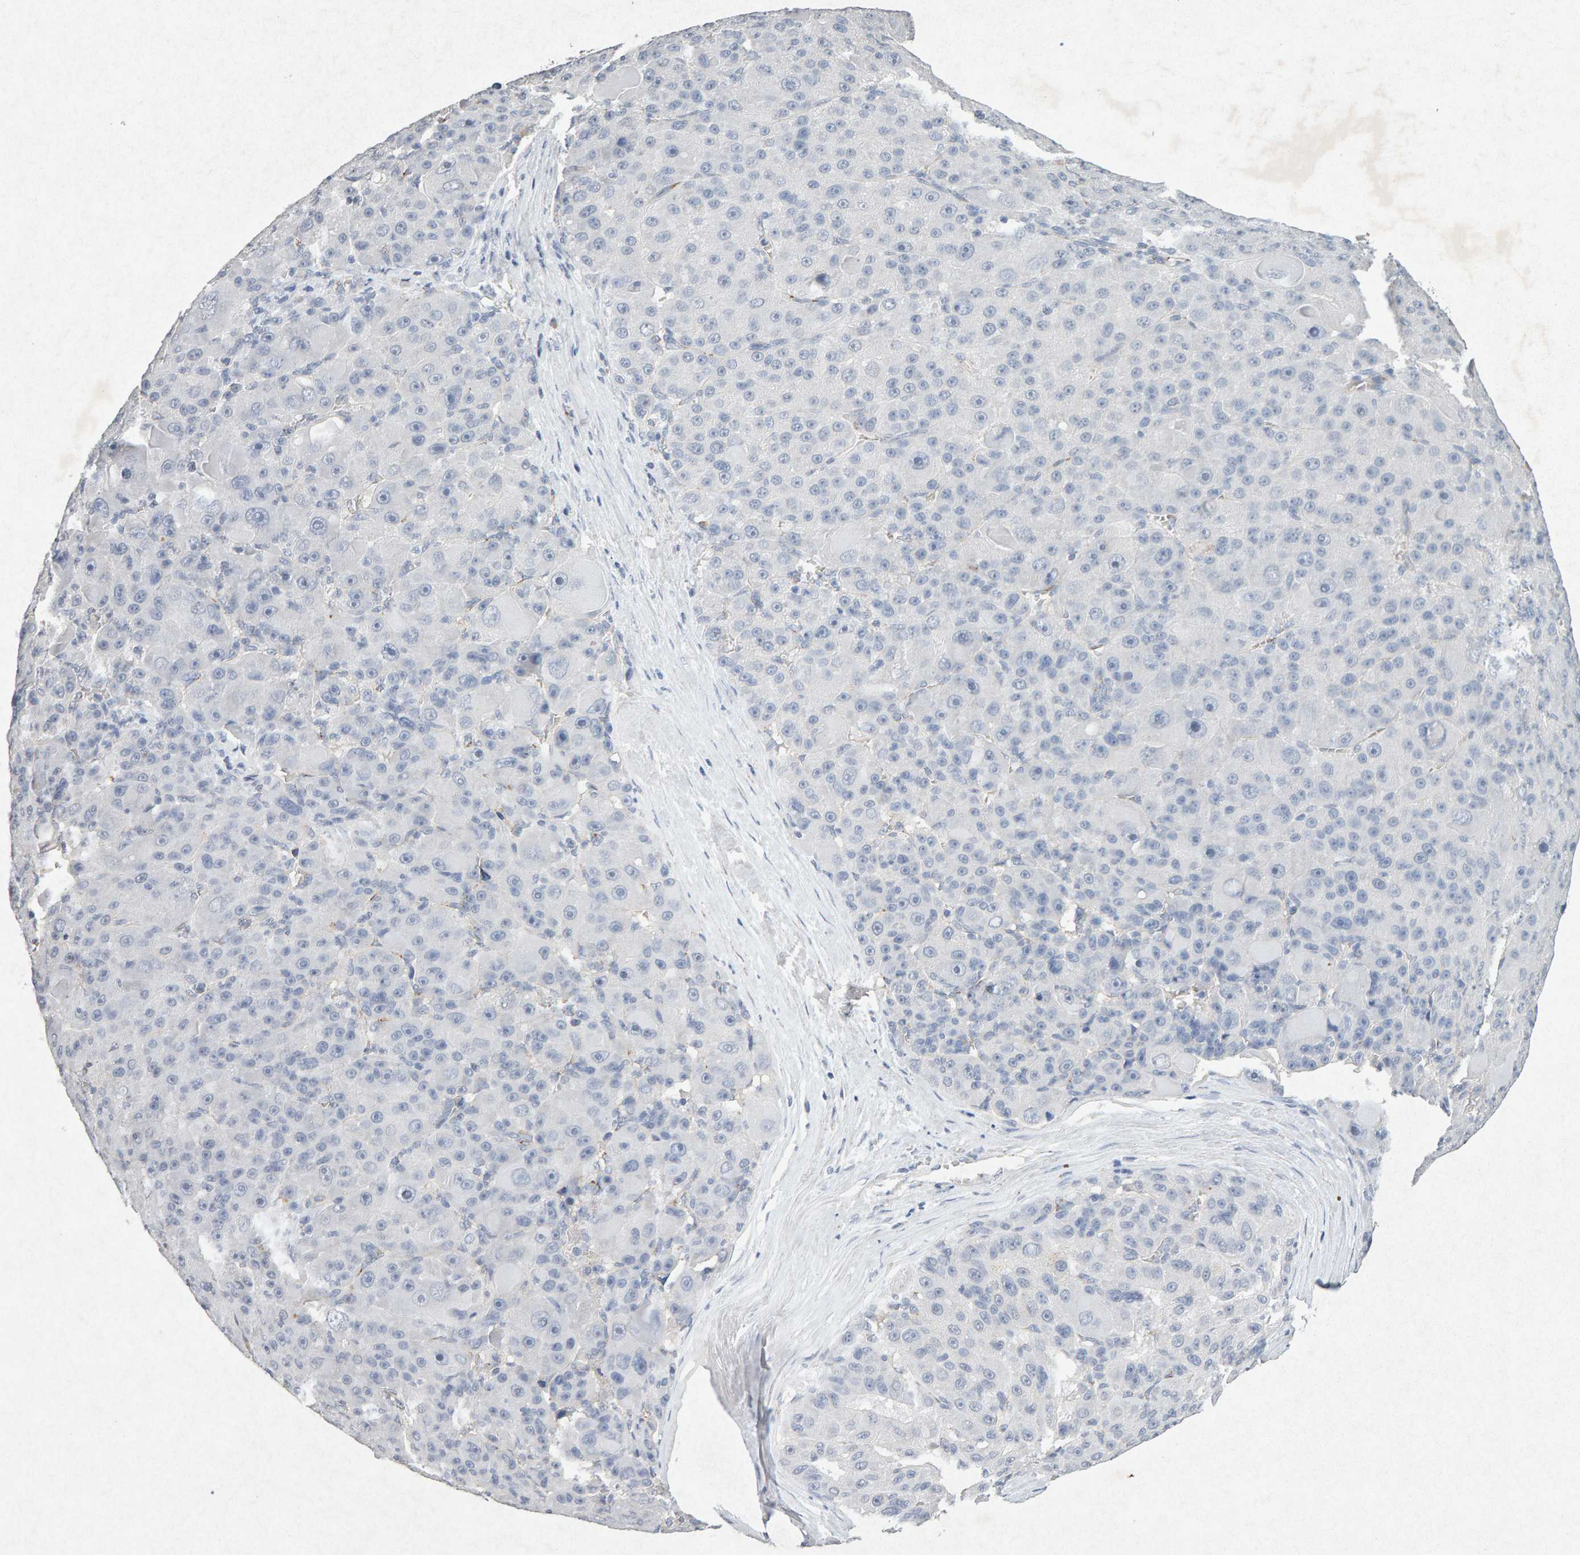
{"staining": {"intensity": "negative", "quantity": "none", "location": "none"}, "tissue": "liver cancer", "cell_type": "Tumor cells", "image_type": "cancer", "snomed": [{"axis": "morphology", "description": "Carcinoma, Hepatocellular, NOS"}, {"axis": "topography", "description": "Liver"}], "caption": "Immunohistochemistry histopathology image of neoplastic tissue: liver cancer stained with DAB (3,3'-diaminobenzidine) shows no significant protein staining in tumor cells.", "gene": "PTPRM", "patient": {"sex": "male", "age": 76}}